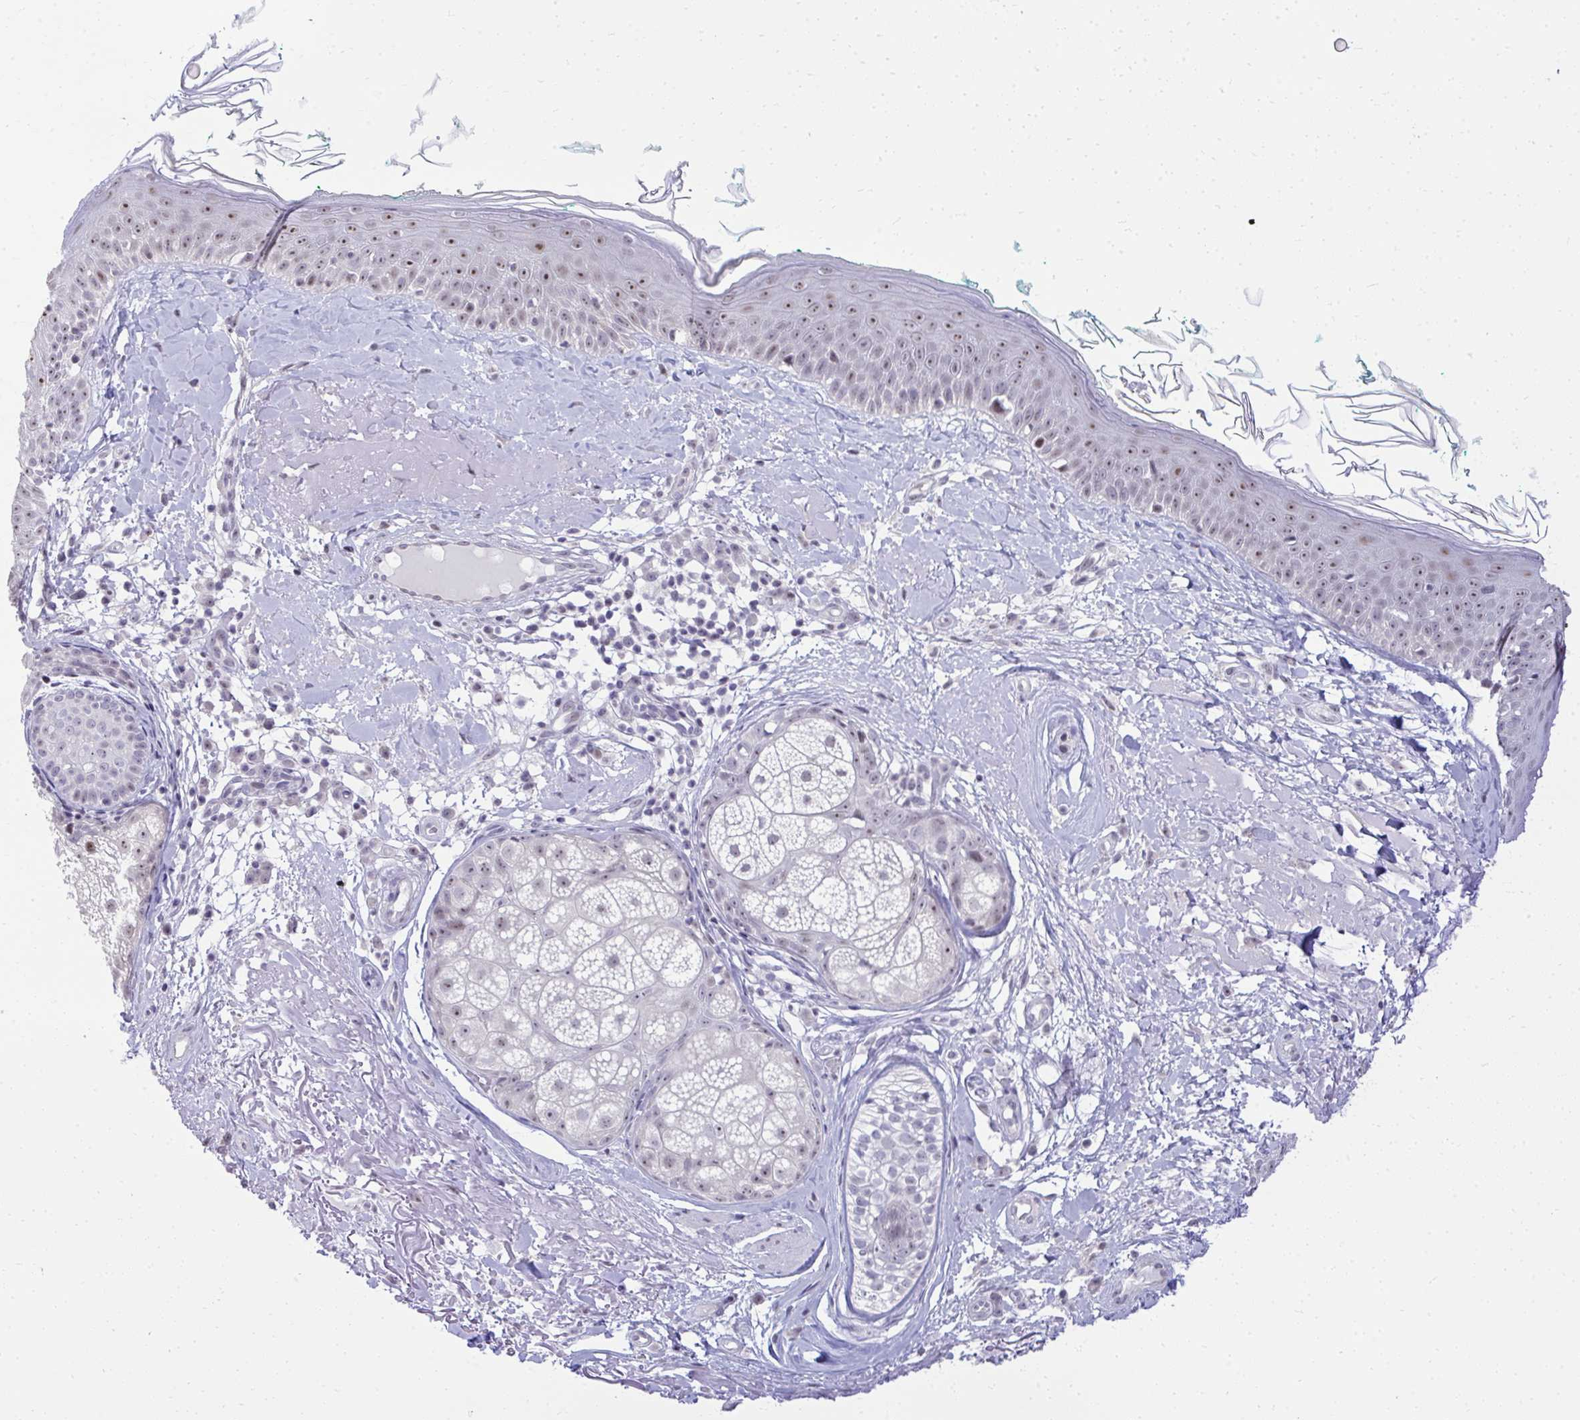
{"staining": {"intensity": "negative", "quantity": "none", "location": "none"}, "tissue": "skin", "cell_type": "Fibroblasts", "image_type": "normal", "snomed": [{"axis": "morphology", "description": "Normal tissue, NOS"}, {"axis": "topography", "description": "Skin"}], "caption": "A high-resolution micrograph shows IHC staining of normal skin, which displays no significant staining in fibroblasts.", "gene": "EID3", "patient": {"sex": "male", "age": 73}}